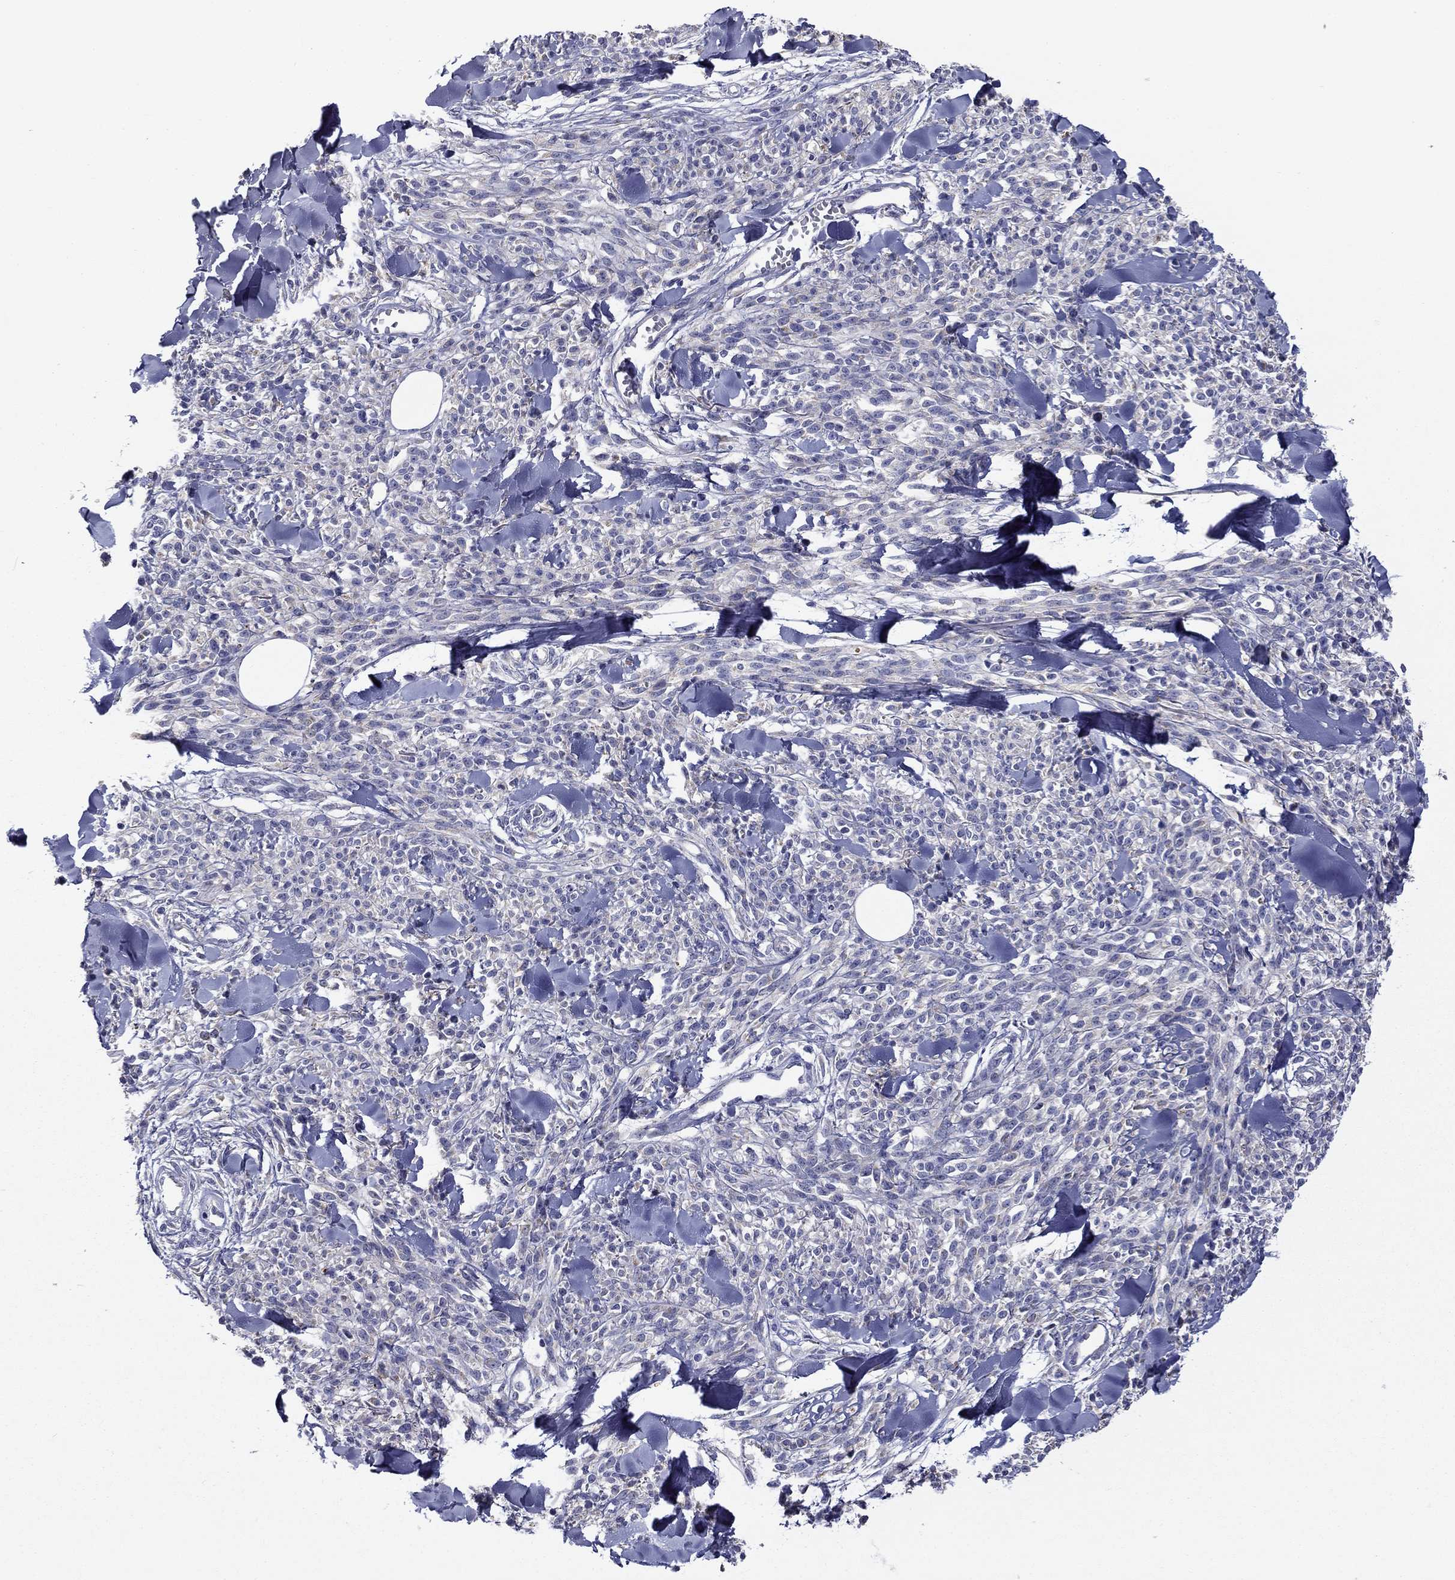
{"staining": {"intensity": "negative", "quantity": "none", "location": "none"}, "tissue": "melanoma", "cell_type": "Tumor cells", "image_type": "cancer", "snomed": [{"axis": "morphology", "description": "Malignant melanoma, NOS"}, {"axis": "topography", "description": "Skin"}, {"axis": "topography", "description": "Skin of trunk"}], "caption": "IHC of human melanoma reveals no staining in tumor cells.", "gene": "SPATA7", "patient": {"sex": "male", "age": 74}}